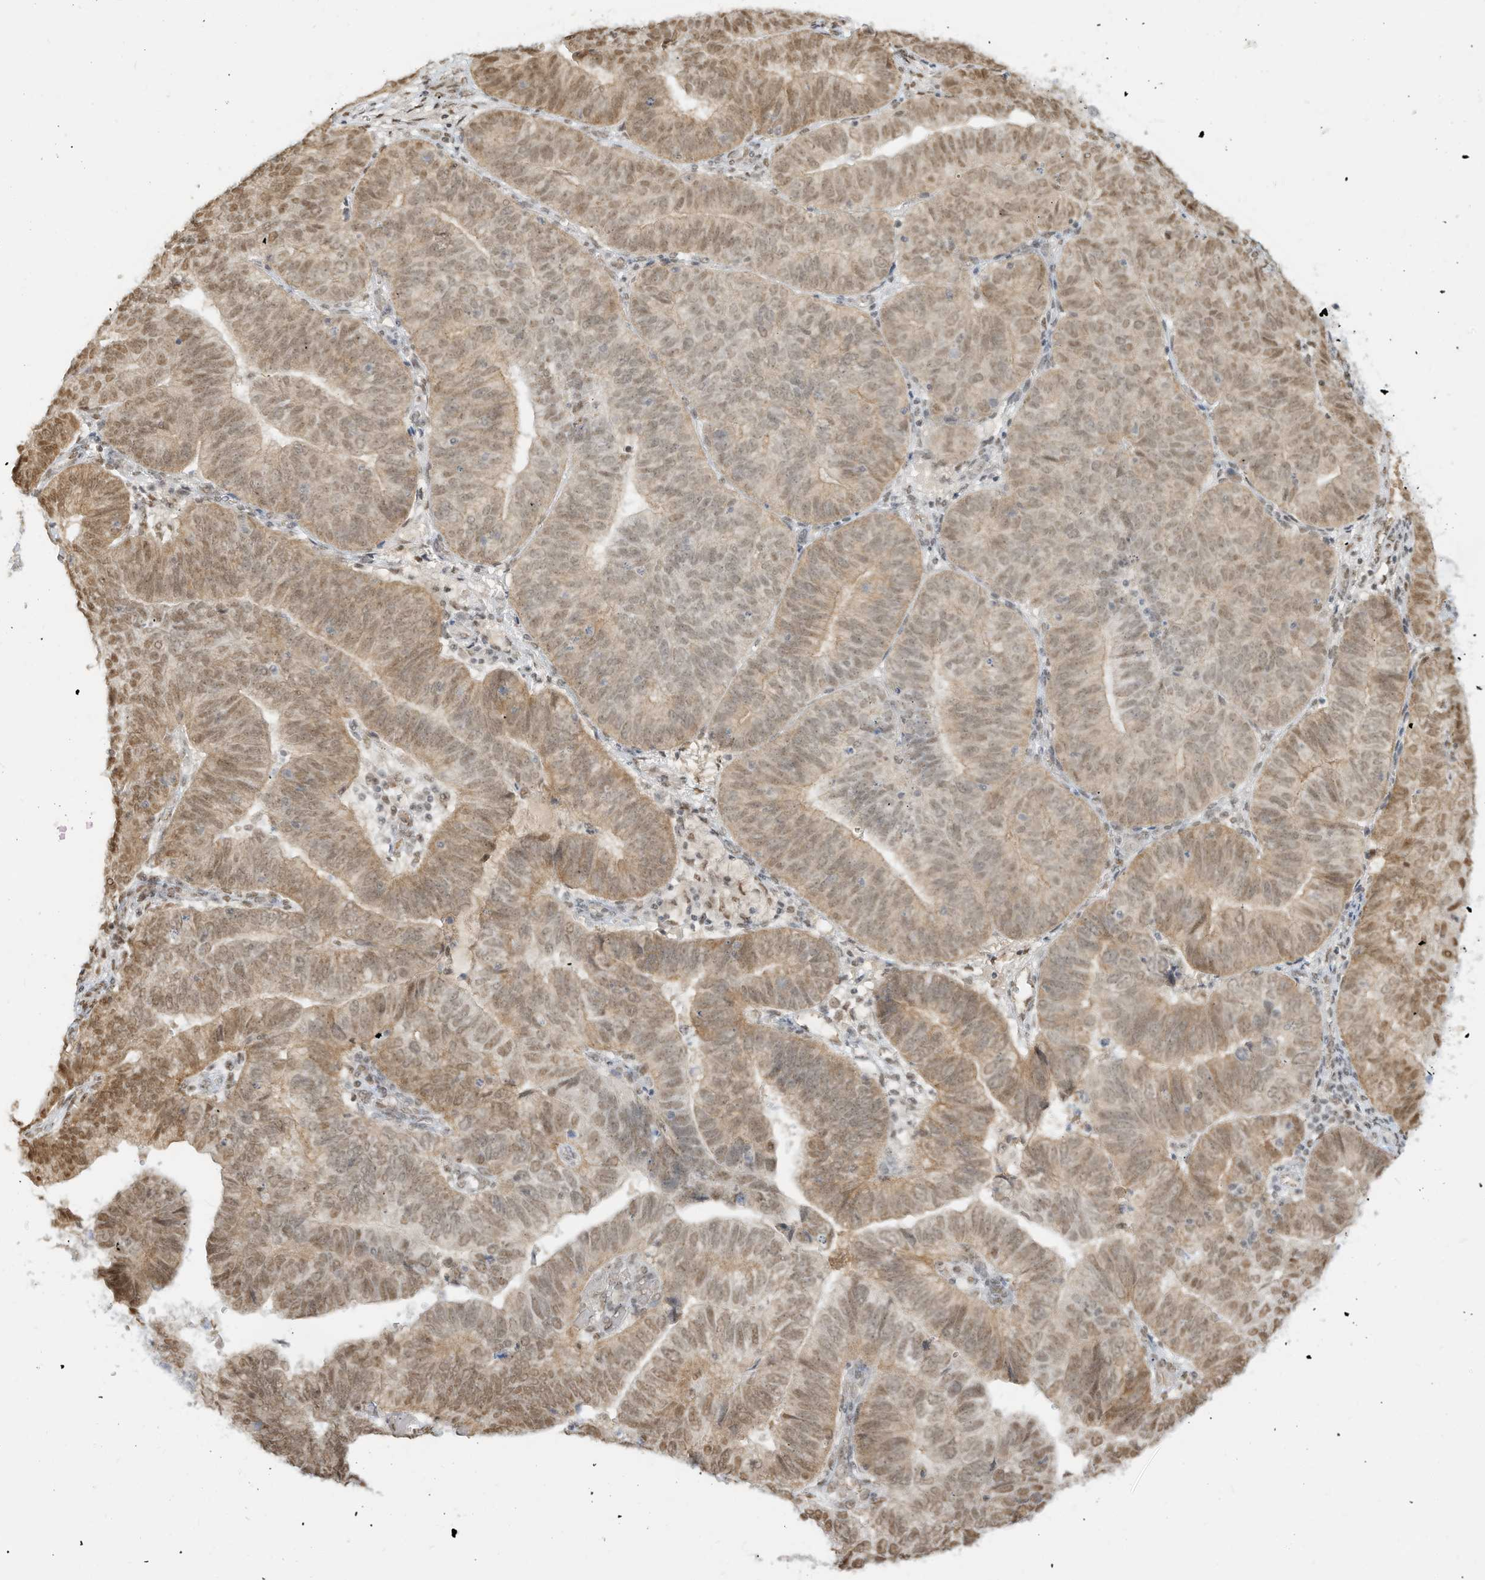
{"staining": {"intensity": "moderate", "quantity": ">75%", "location": "cytoplasmic/membranous,nuclear"}, "tissue": "endometrial cancer", "cell_type": "Tumor cells", "image_type": "cancer", "snomed": [{"axis": "morphology", "description": "Adenocarcinoma, NOS"}, {"axis": "topography", "description": "Uterus"}], "caption": "Protein expression by IHC shows moderate cytoplasmic/membranous and nuclear positivity in about >75% of tumor cells in adenocarcinoma (endometrial). The protein of interest is stained brown, and the nuclei are stained in blue (DAB (3,3'-diaminobenzidine) IHC with brightfield microscopy, high magnification).", "gene": "NHSL1", "patient": {"sex": "female", "age": 77}}